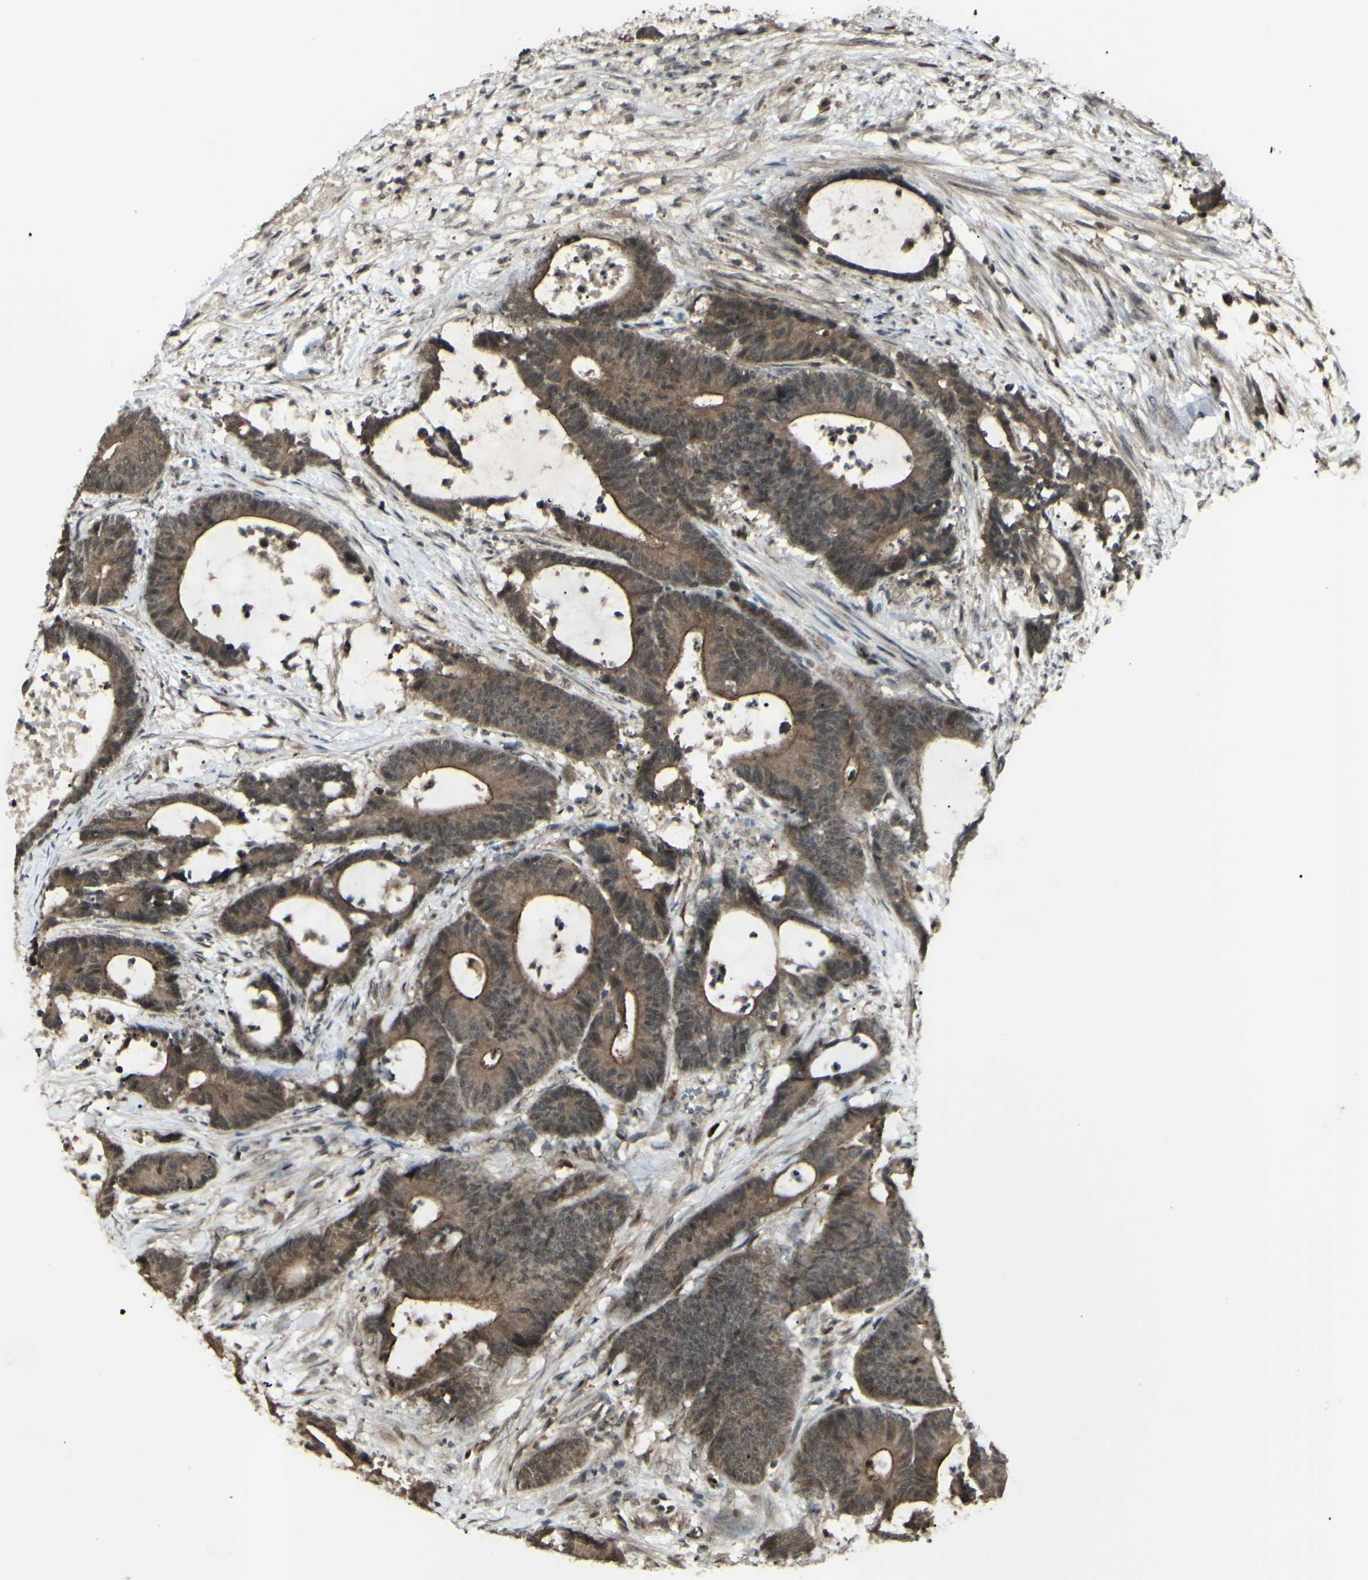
{"staining": {"intensity": "moderate", "quantity": ">75%", "location": "cytoplasmic/membranous,nuclear"}, "tissue": "colorectal cancer", "cell_type": "Tumor cells", "image_type": "cancer", "snomed": [{"axis": "morphology", "description": "Adenocarcinoma, NOS"}, {"axis": "topography", "description": "Colon"}], "caption": "High-magnification brightfield microscopy of colorectal cancer (adenocarcinoma) stained with DAB (brown) and counterstained with hematoxylin (blue). tumor cells exhibit moderate cytoplasmic/membranous and nuclear staining is identified in about>75% of cells.", "gene": "BLNK", "patient": {"sex": "female", "age": 84}}